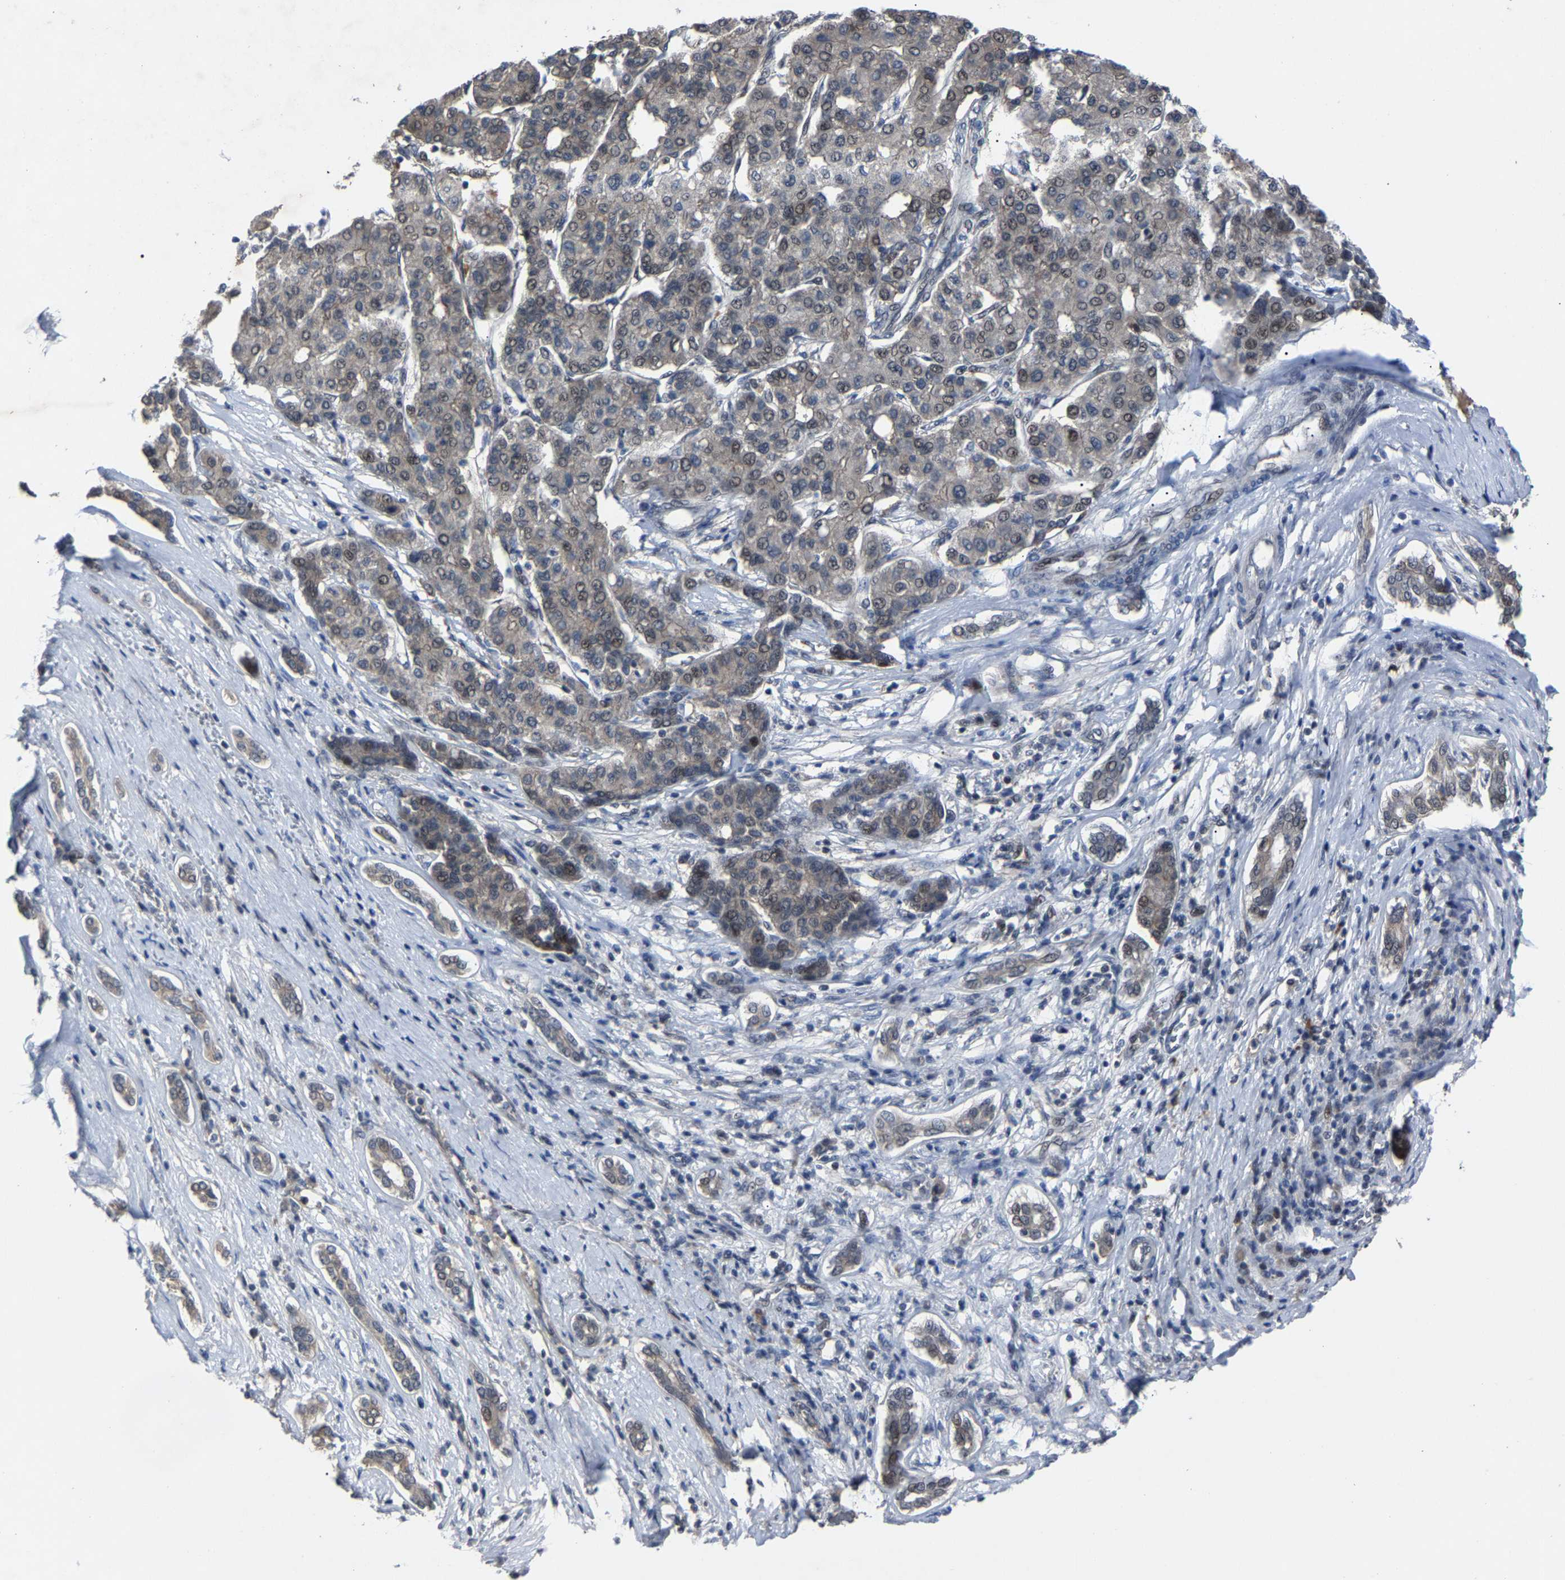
{"staining": {"intensity": "weak", "quantity": "25%-75%", "location": "nuclear"}, "tissue": "liver cancer", "cell_type": "Tumor cells", "image_type": "cancer", "snomed": [{"axis": "morphology", "description": "Carcinoma, Hepatocellular, NOS"}, {"axis": "topography", "description": "Liver"}], "caption": "An image of liver cancer stained for a protein displays weak nuclear brown staining in tumor cells.", "gene": "LSM8", "patient": {"sex": "male", "age": 65}}